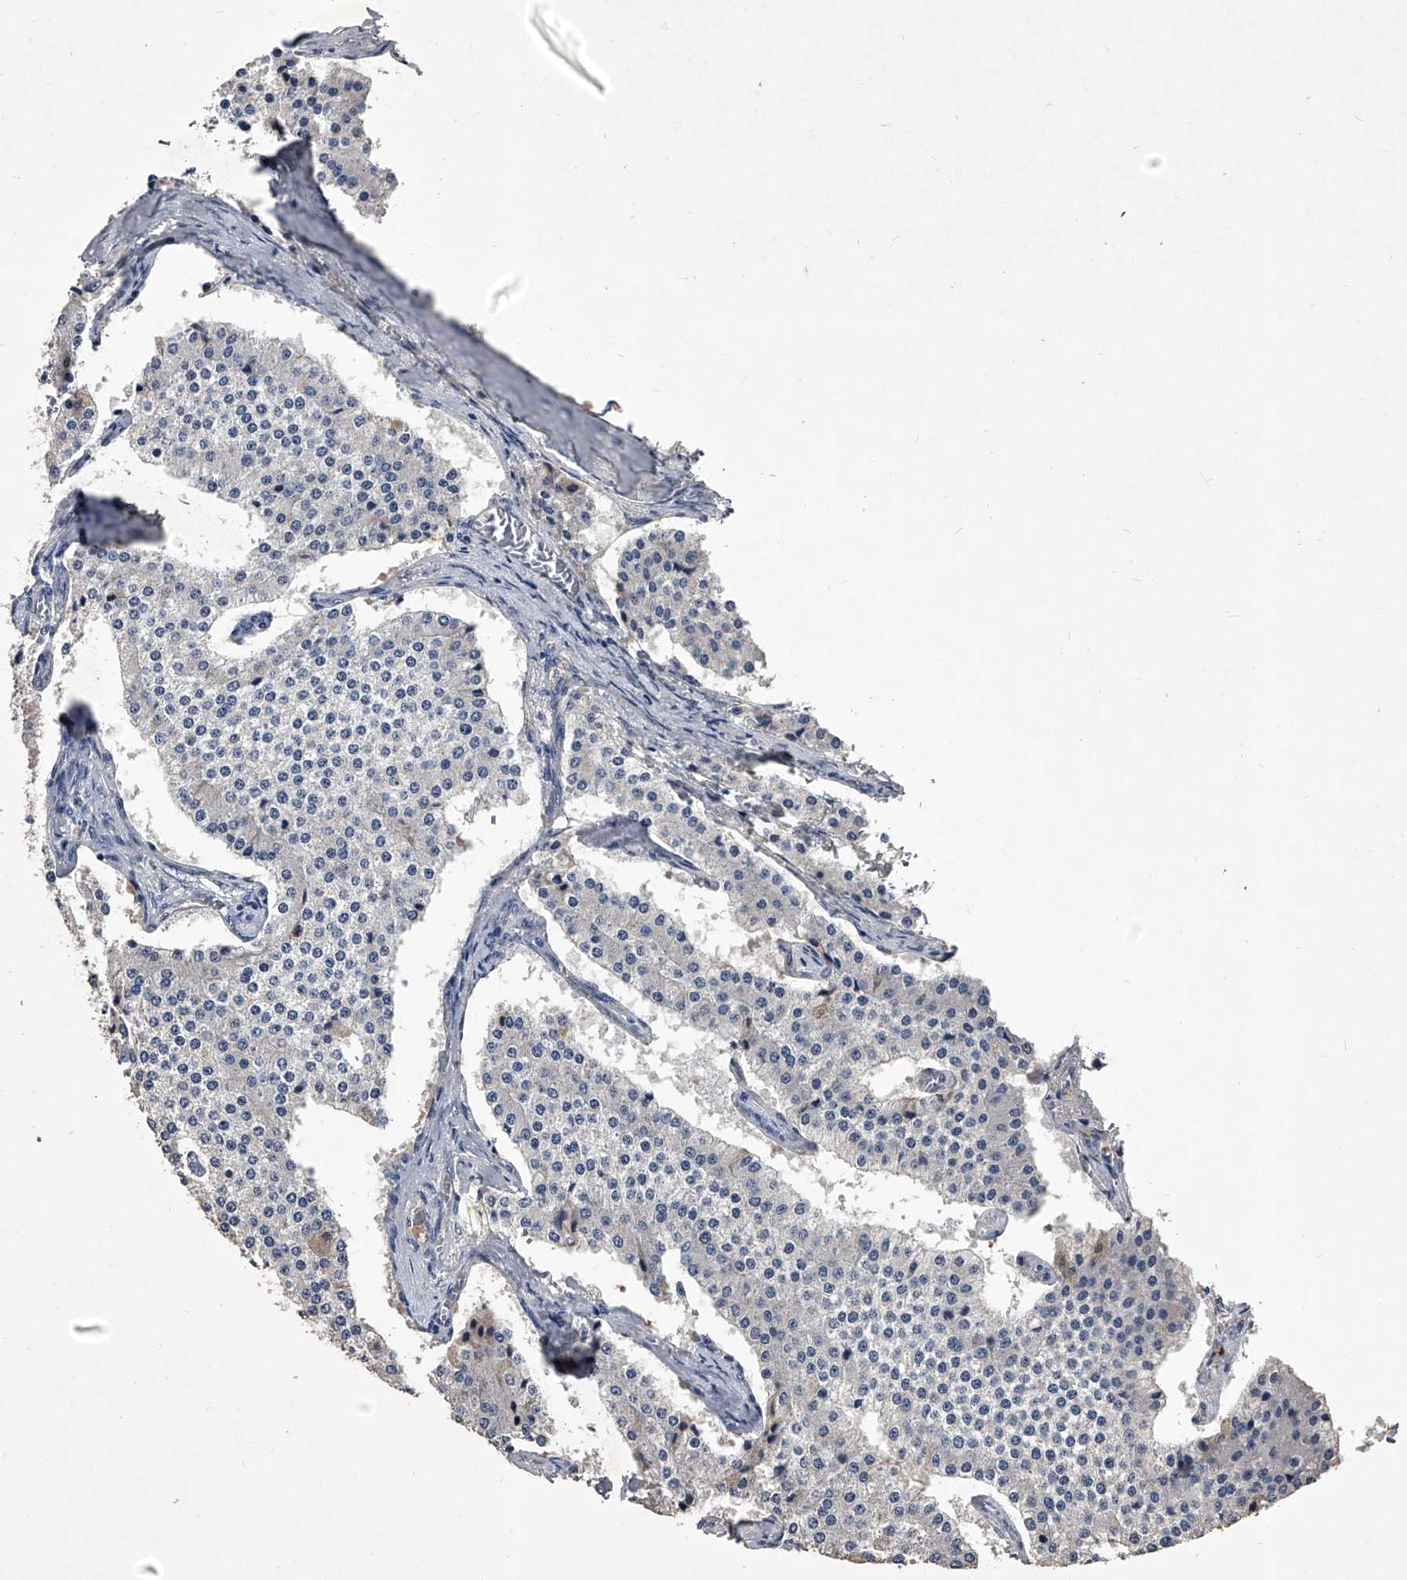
{"staining": {"intensity": "negative", "quantity": "none", "location": "none"}, "tissue": "carcinoid", "cell_type": "Tumor cells", "image_type": "cancer", "snomed": [{"axis": "morphology", "description": "Carcinoid, malignant, NOS"}, {"axis": "topography", "description": "Colon"}], "caption": "An immunohistochemistry micrograph of carcinoid (malignant) is shown. There is no staining in tumor cells of carcinoid (malignant). The staining was performed using DAB (3,3'-diaminobenzidine) to visualize the protein expression in brown, while the nuclei were stained in blue with hematoxylin (Magnification: 20x).", "gene": "NRP1", "patient": {"sex": "female", "age": 52}}